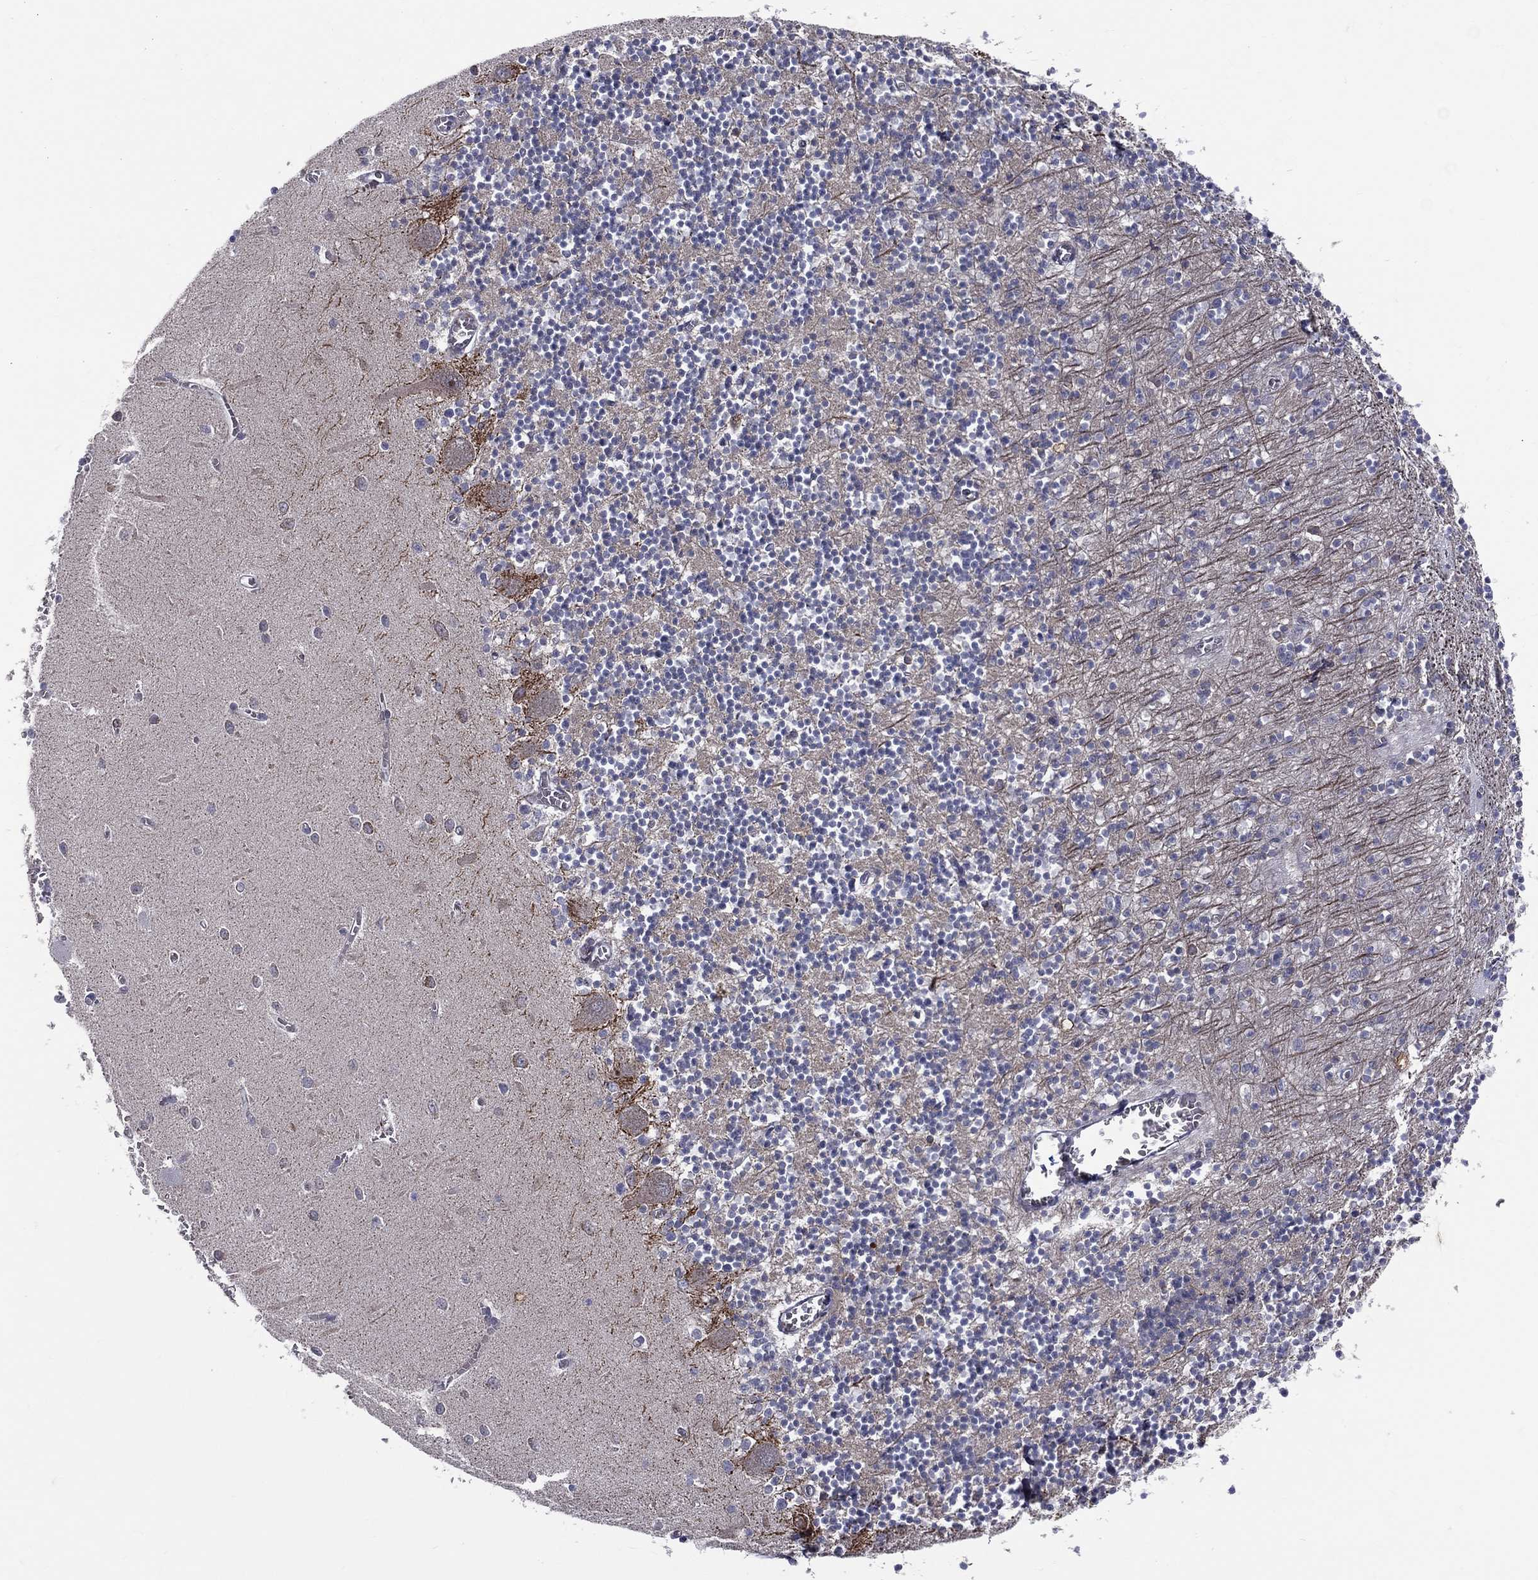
{"staining": {"intensity": "negative", "quantity": "none", "location": "none"}, "tissue": "cerebellum", "cell_type": "Cells in granular layer", "image_type": "normal", "snomed": [{"axis": "morphology", "description": "Normal tissue, NOS"}, {"axis": "topography", "description": "Cerebellum"}], "caption": "Micrograph shows no protein expression in cells in granular layer of unremarkable cerebellum. (DAB (3,3'-diaminobenzidine) IHC visualized using brightfield microscopy, high magnification).", "gene": "VHL", "patient": {"sex": "female", "age": 64}}